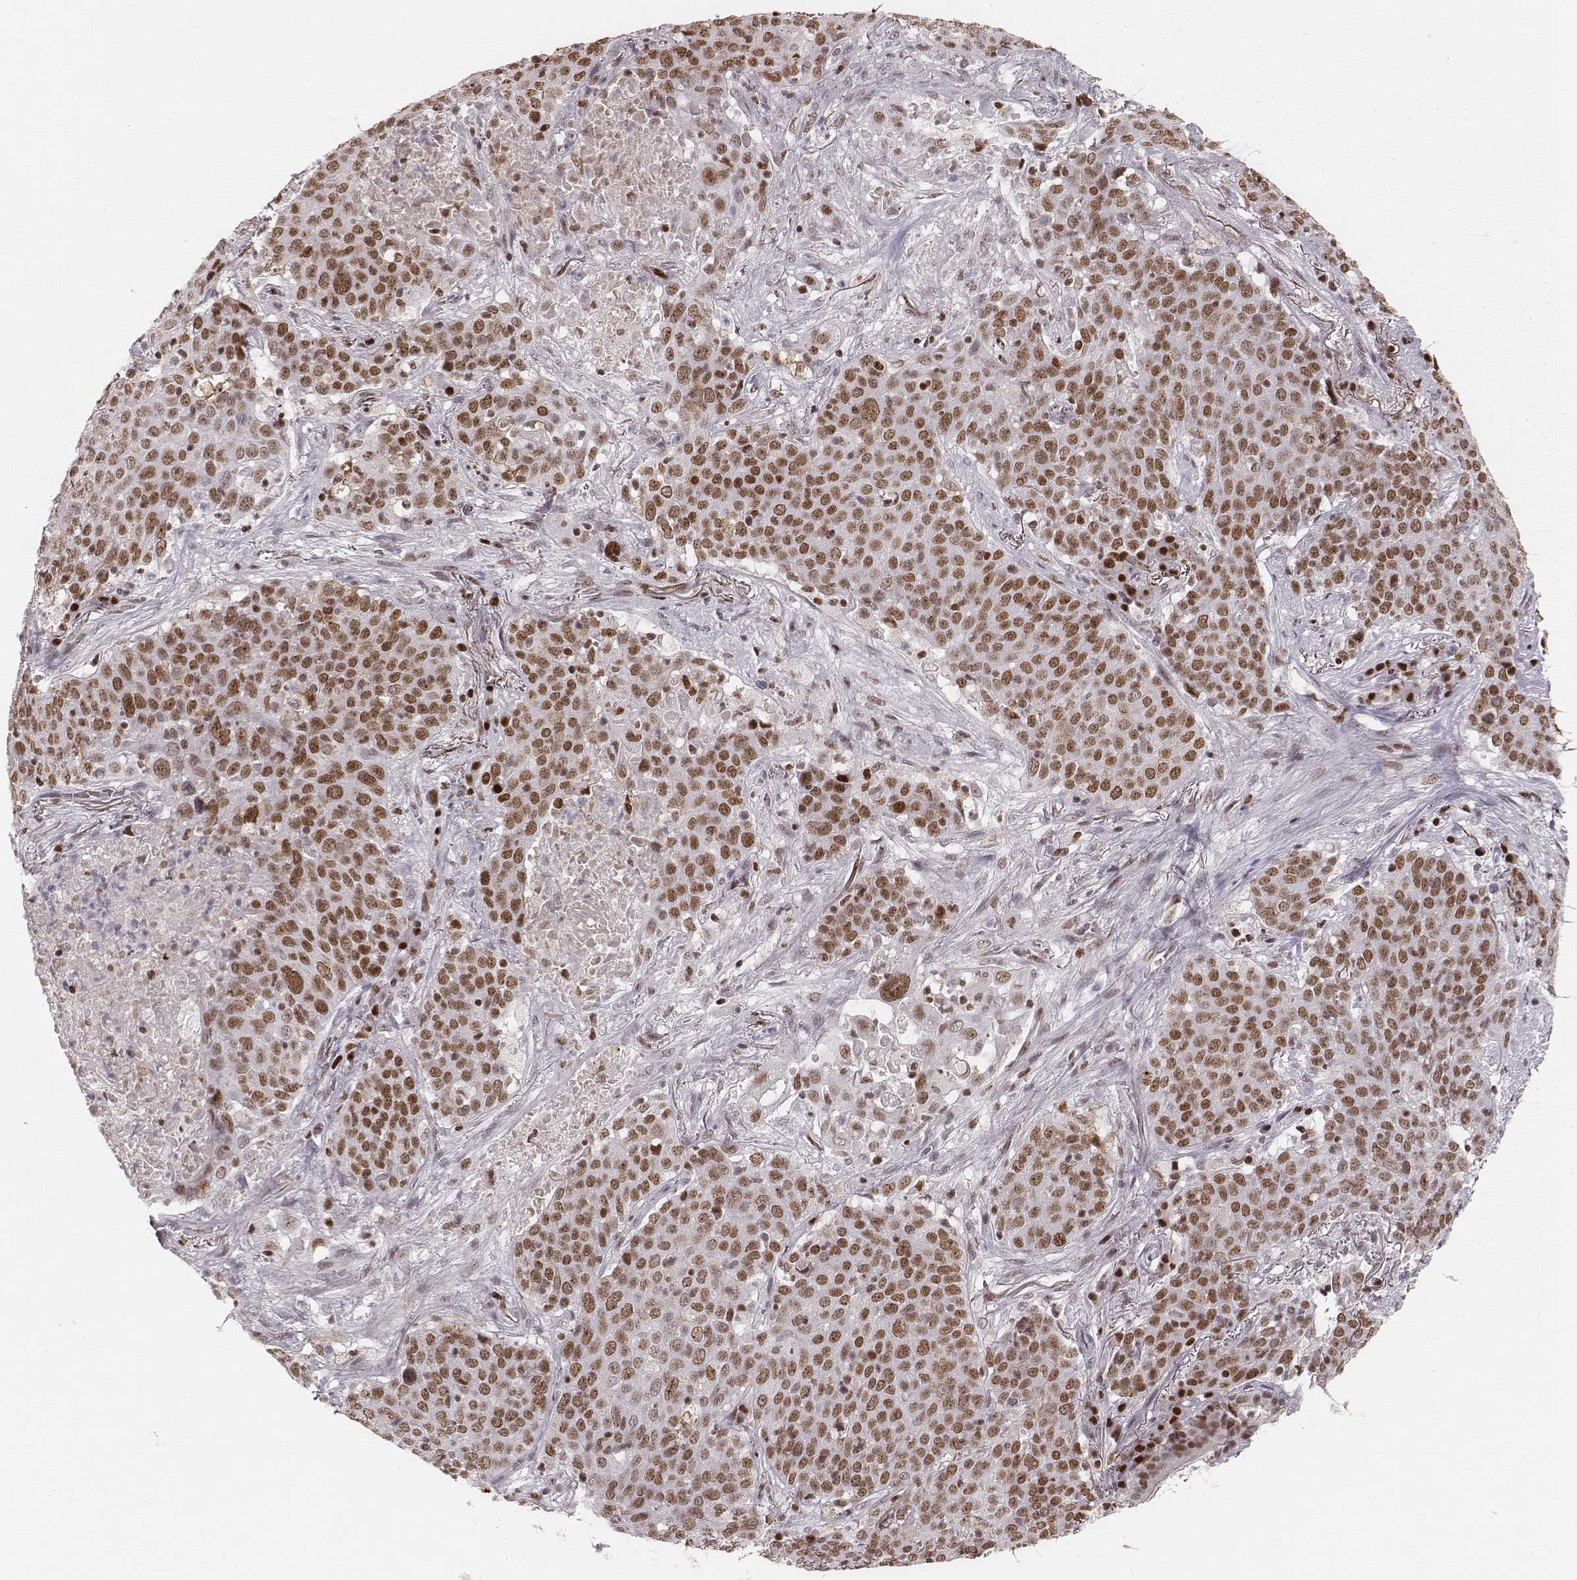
{"staining": {"intensity": "moderate", "quantity": ">75%", "location": "nuclear"}, "tissue": "lung cancer", "cell_type": "Tumor cells", "image_type": "cancer", "snomed": [{"axis": "morphology", "description": "Squamous cell carcinoma, NOS"}, {"axis": "topography", "description": "Lung"}], "caption": "Immunohistochemical staining of human lung squamous cell carcinoma shows moderate nuclear protein staining in about >75% of tumor cells.", "gene": "PARP1", "patient": {"sex": "male", "age": 82}}